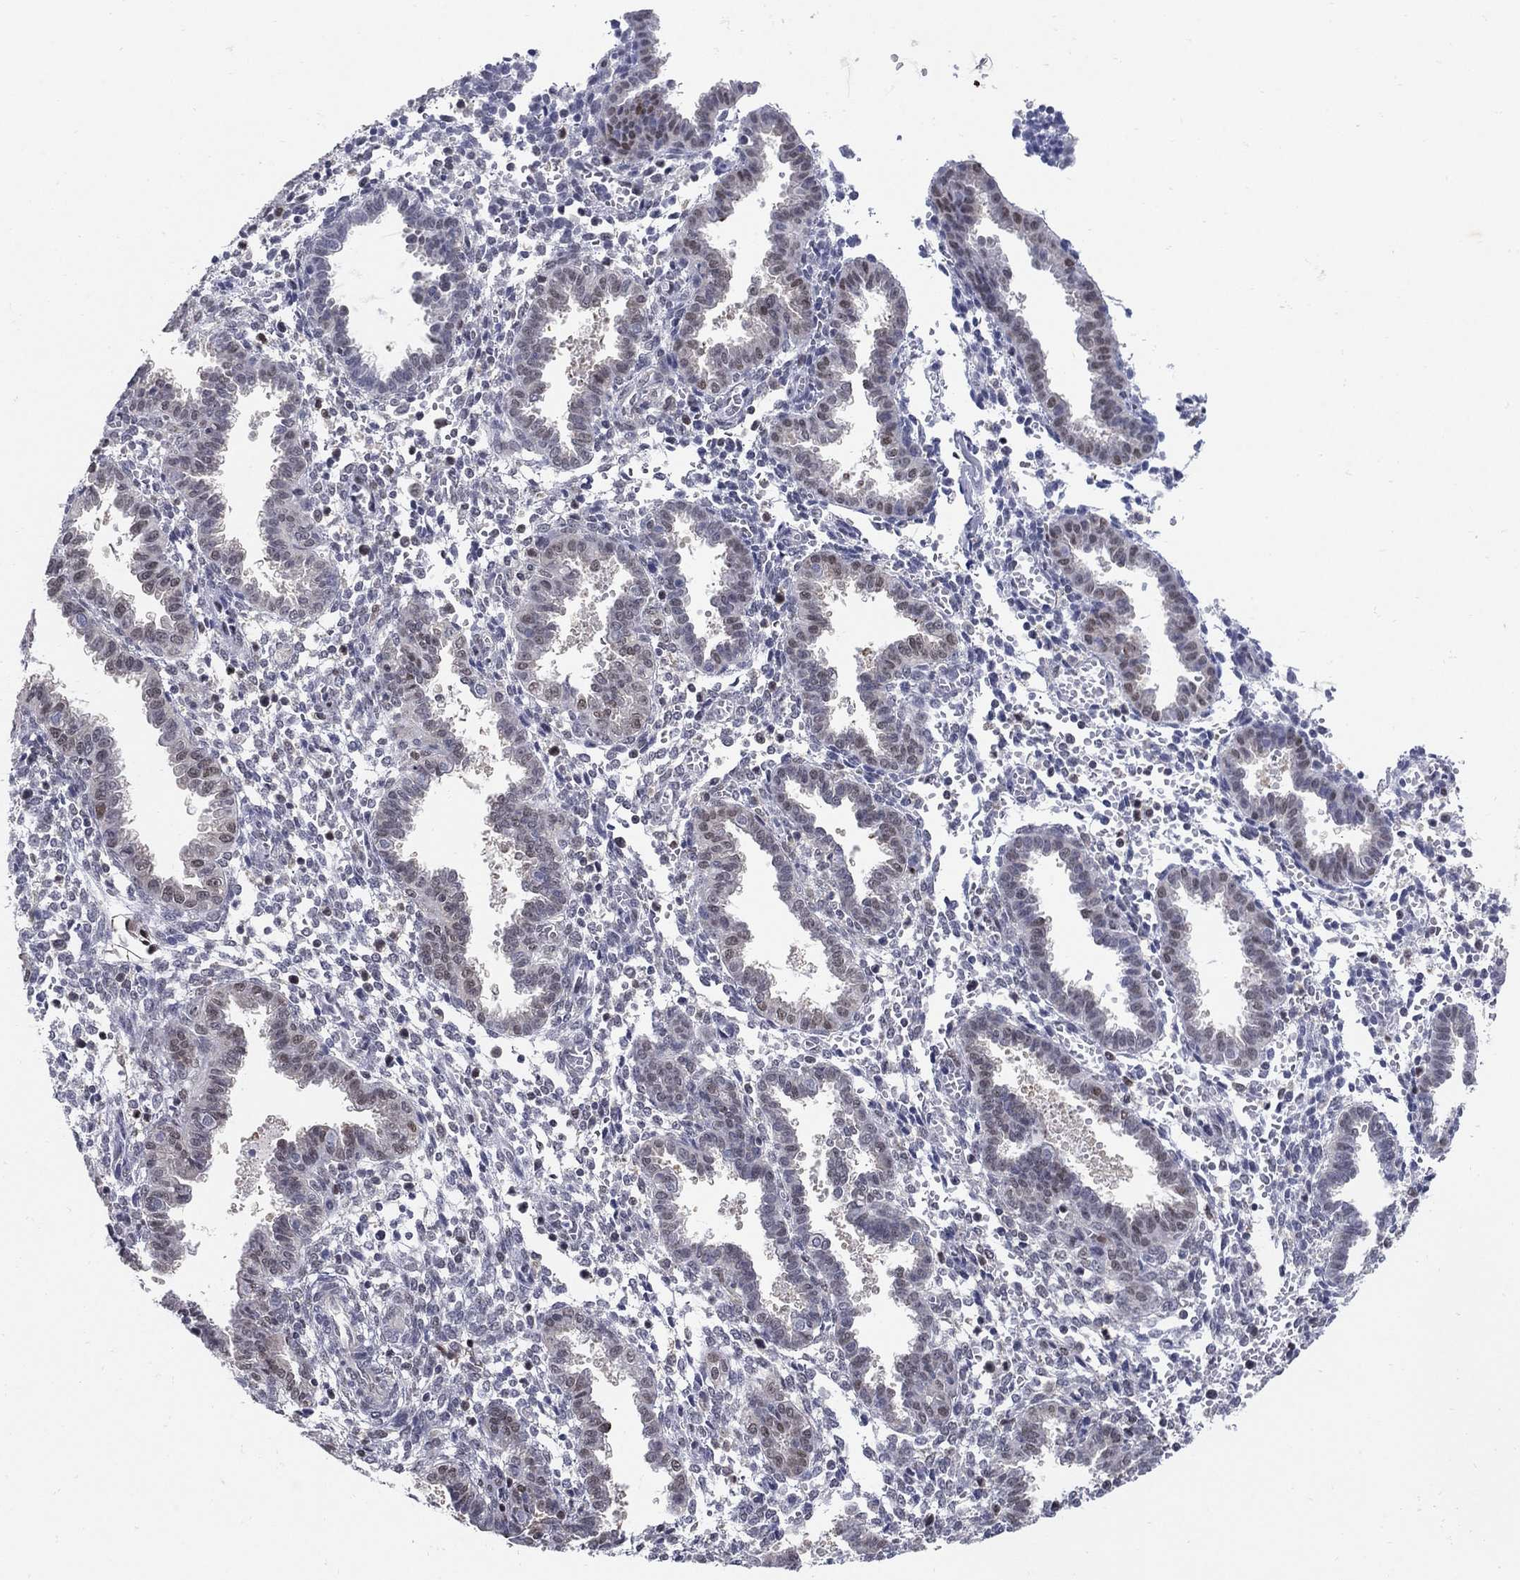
{"staining": {"intensity": "moderate", "quantity": "<25%", "location": "nuclear"}, "tissue": "endometrium", "cell_type": "Cells in endometrial stroma", "image_type": "normal", "snomed": [{"axis": "morphology", "description": "Normal tissue, NOS"}, {"axis": "topography", "description": "Endometrium"}], "caption": "Immunohistochemical staining of normal human endometrium displays <25% levels of moderate nuclear protein expression in about <25% of cells in endometrial stroma. Nuclei are stained in blue.", "gene": "CENPE", "patient": {"sex": "female", "age": 37}}